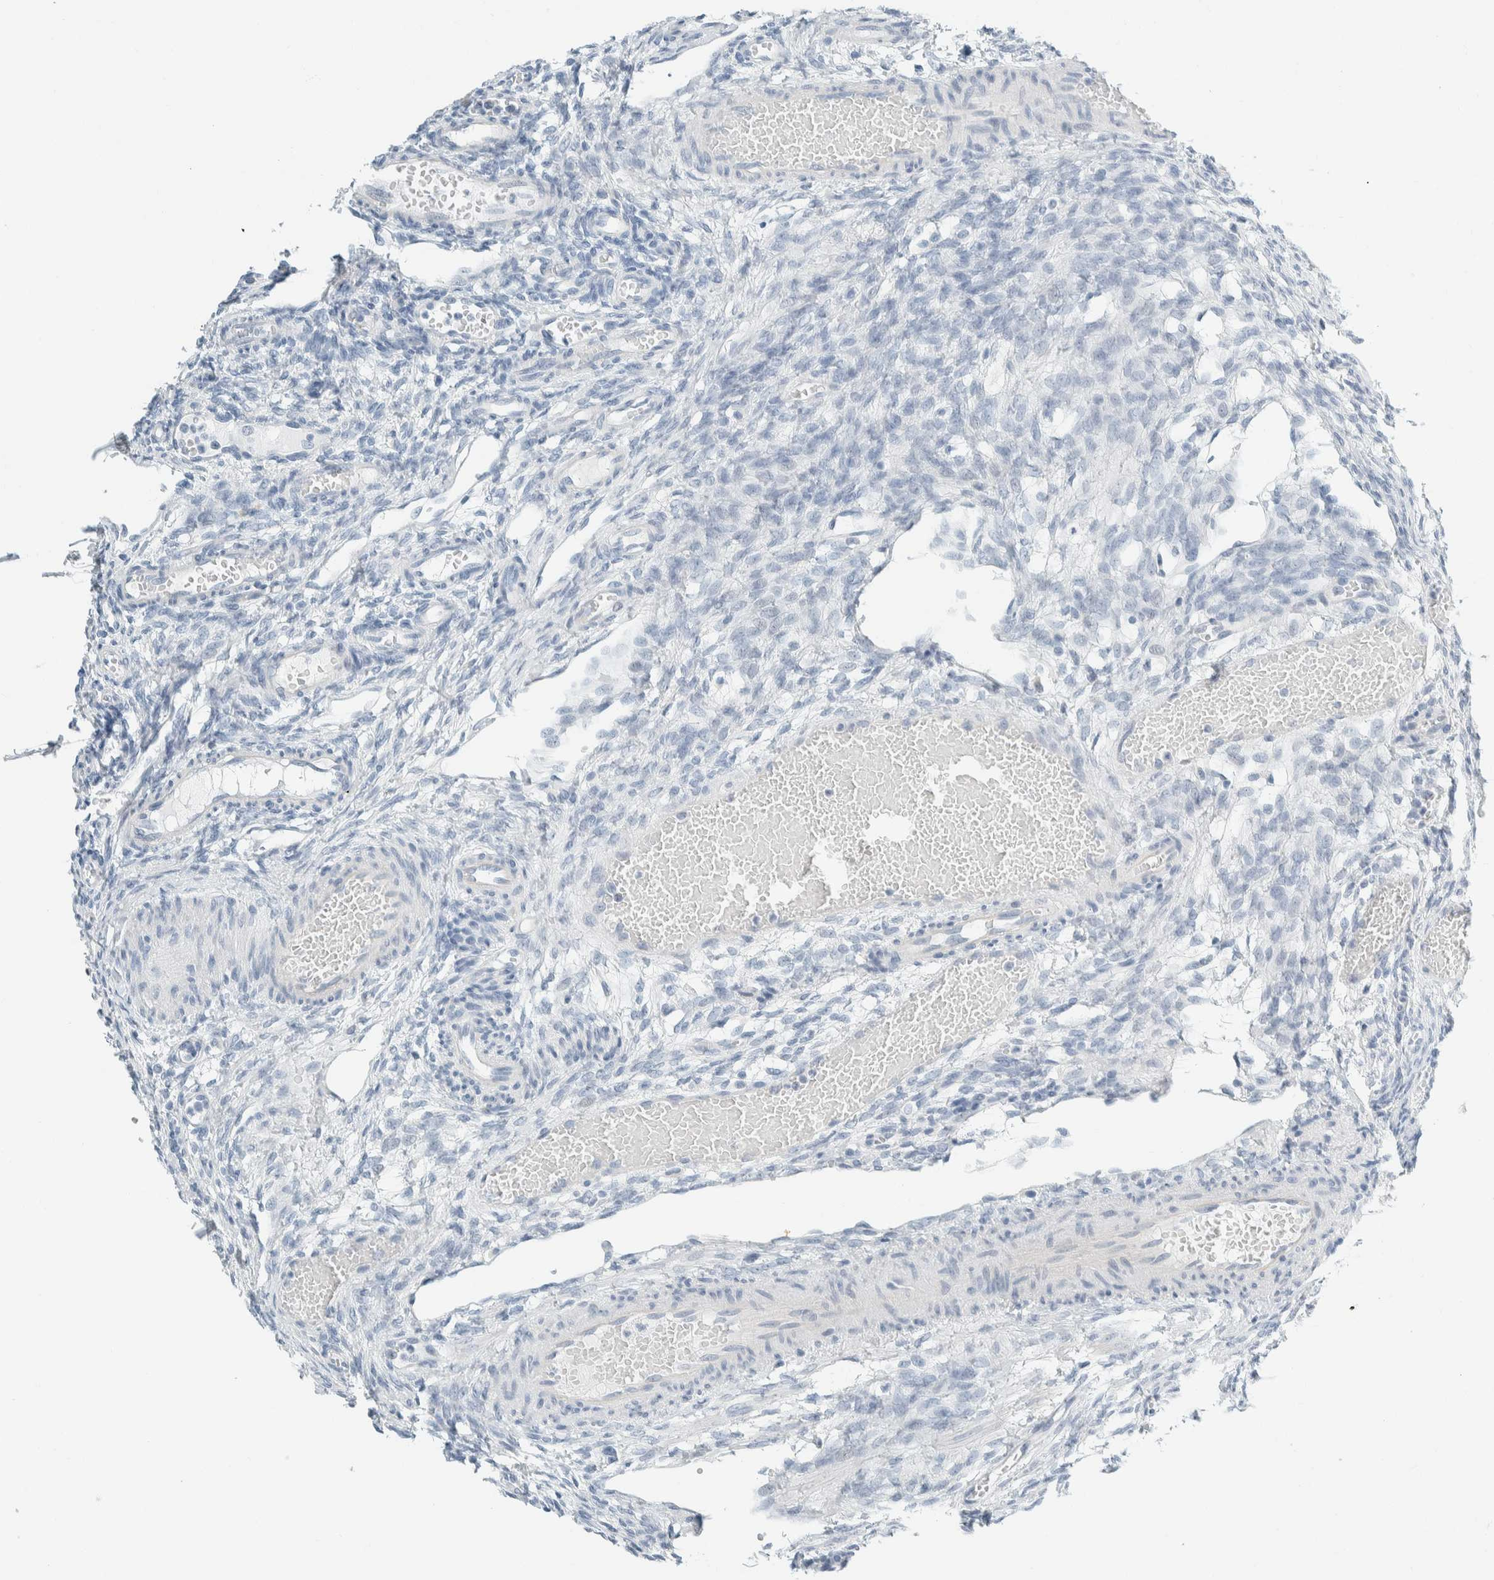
{"staining": {"intensity": "negative", "quantity": "none", "location": "none"}, "tissue": "ovary", "cell_type": "Ovarian stroma cells", "image_type": "normal", "snomed": [{"axis": "morphology", "description": "Normal tissue, NOS"}, {"axis": "topography", "description": "Ovary"}], "caption": "DAB (3,3'-diaminobenzidine) immunohistochemical staining of normal human ovary exhibits no significant staining in ovarian stroma cells.", "gene": "ARHGAP27", "patient": {"sex": "female", "age": 33}}